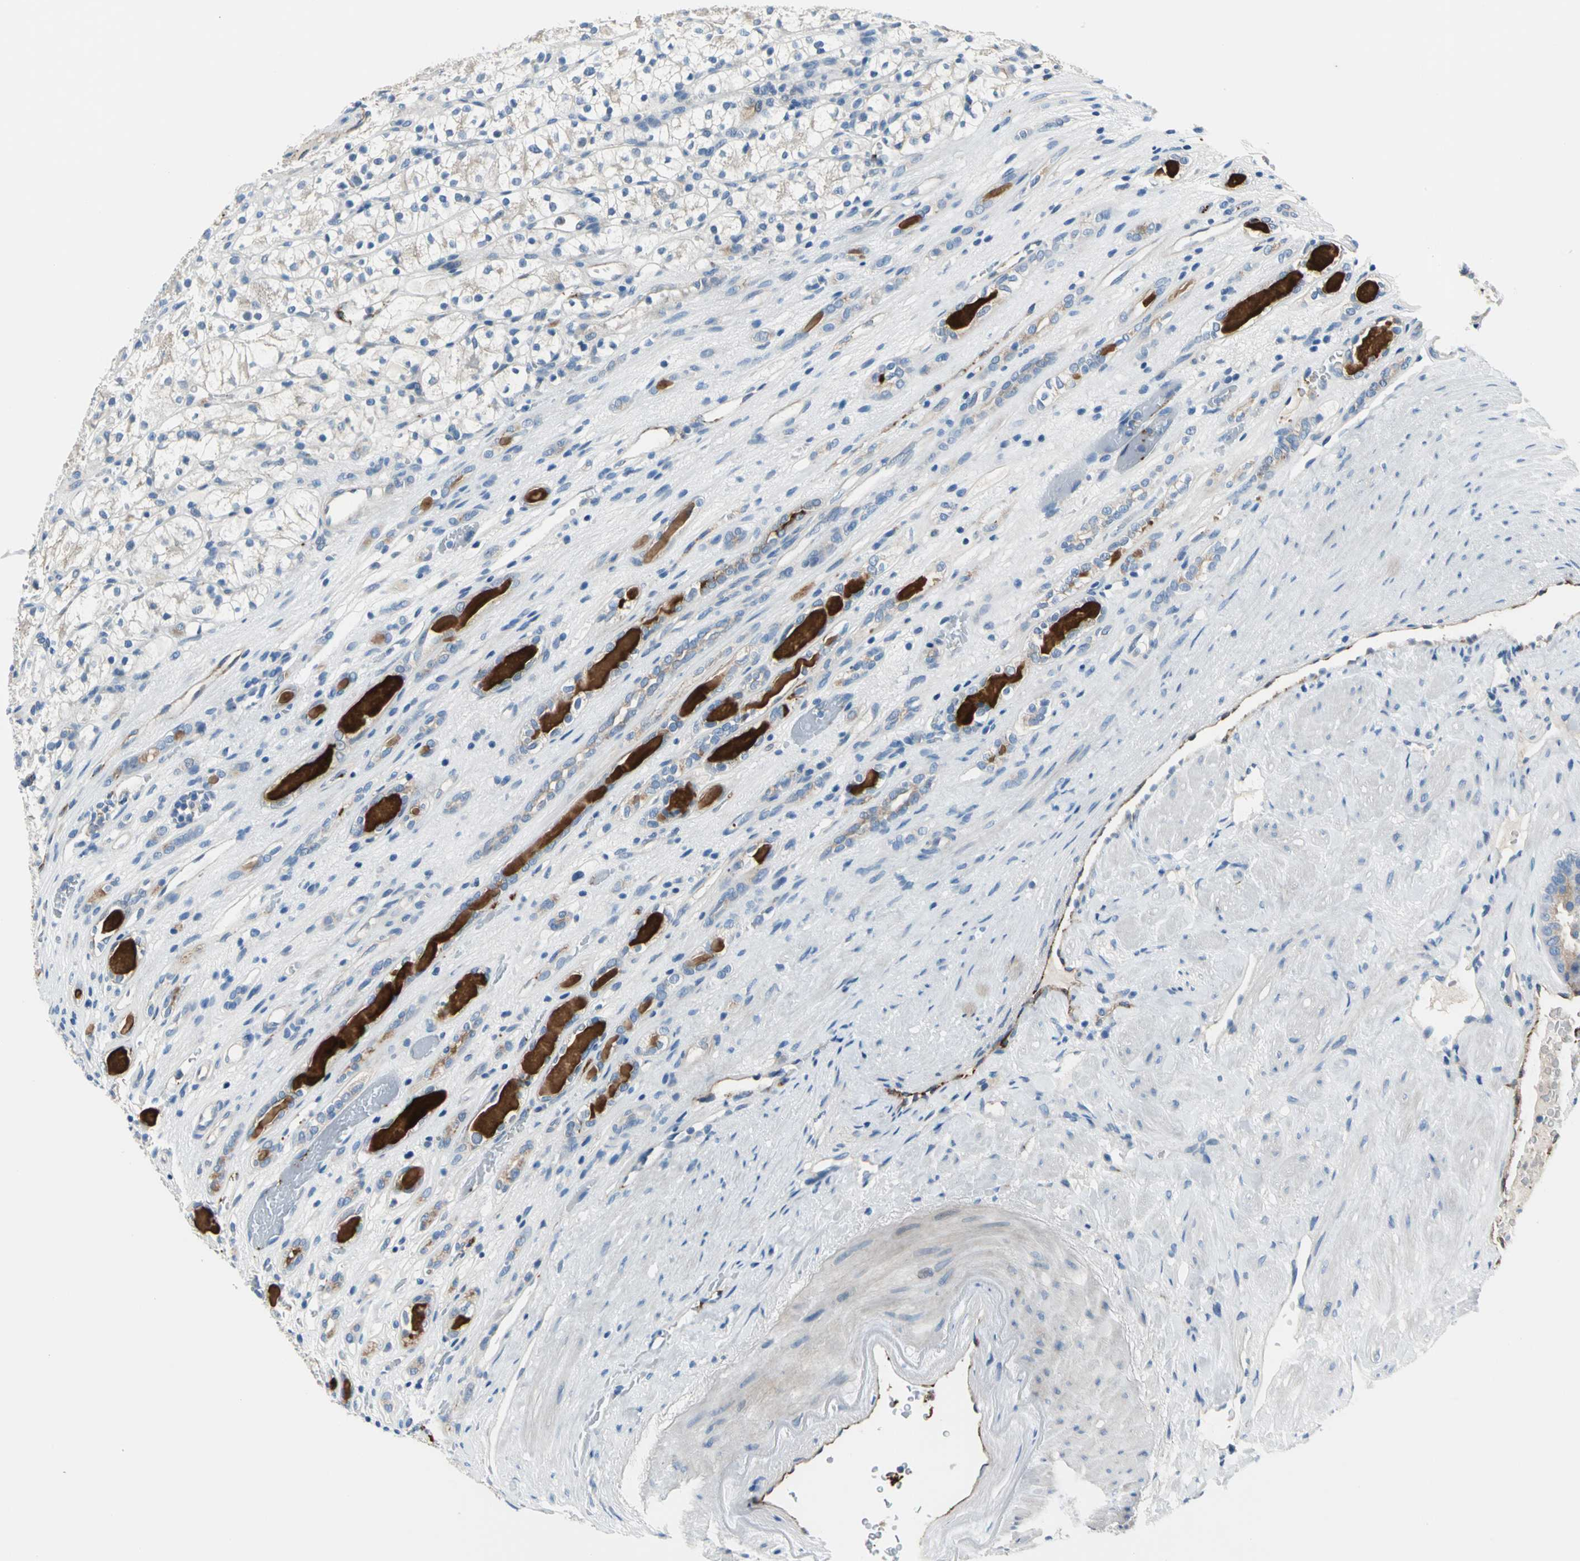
{"staining": {"intensity": "weak", "quantity": "25%-75%", "location": "cytoplasmic/membranous"}, "tissue": "renal cancer", "cell_type": "Tumor cells", "image_type": "cancer", "snomed": [{"axis": "morphology", "description": "Adenocarcinoma, NOS"}, {"axis": "topography", "description": "Kidney"}], "caption": "Immunohistochemistry (IHC) staining of renal adenocarcinoma, which reveals low levels of weak cytoplasmic/membranous staining in approximately 25%-75% of tumor cells indicating weak cytoplasmic/membranous protein positivity. The staining was performed using DAB (brown) for protein detection and nuclei were counterstained in hematoxylin (blue).", "gene": "SELP", "patient": {"sex": "female", "age": 60}}